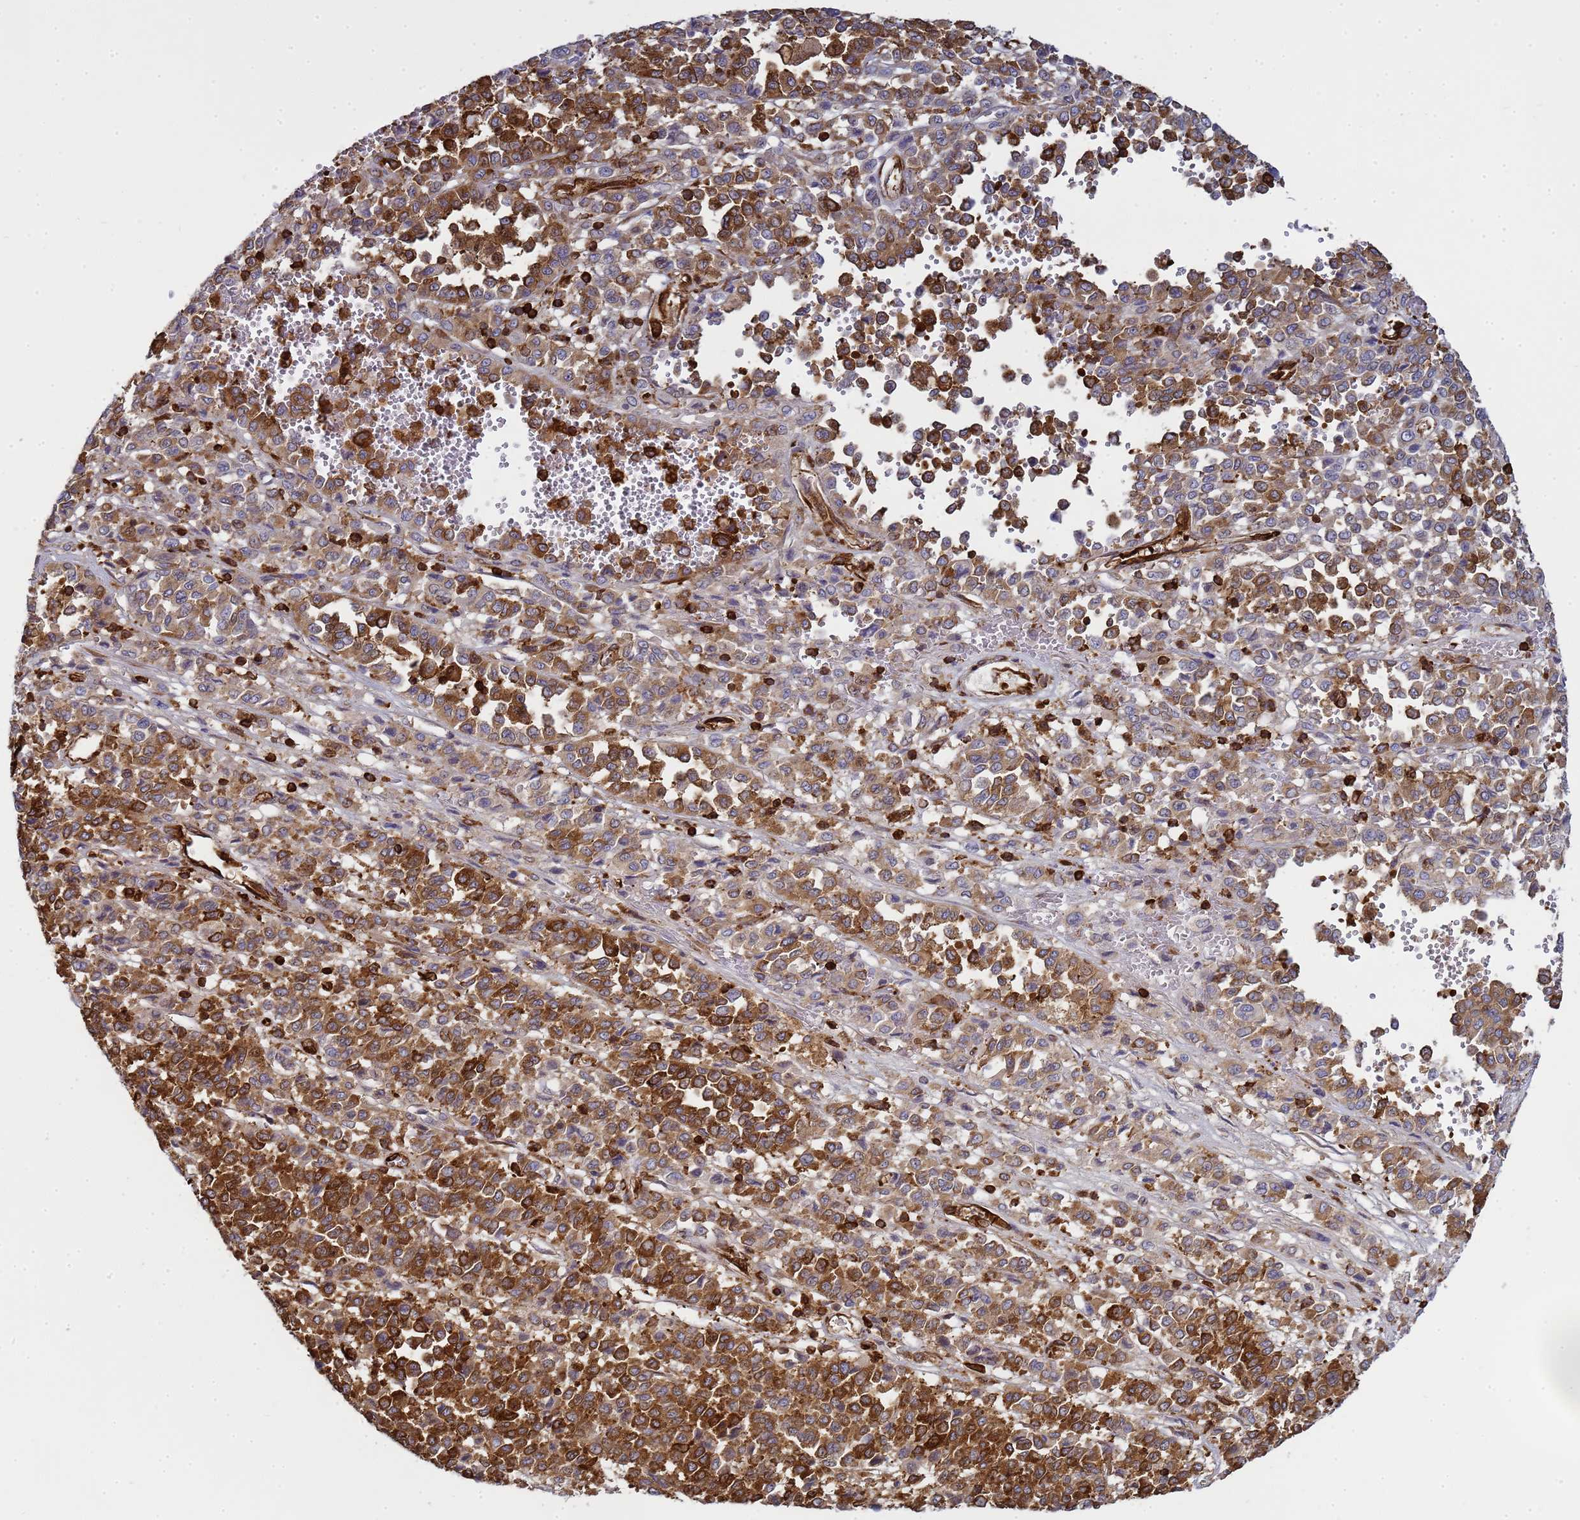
{"staining": {"intensity": "strong", "quantity": "25%-75%", "location": "cytoplasmic/membranous"}, "tissue": "melanoma", "cell_type": "Tumor cells", "image_type": "cancer", "snomed": [{"axis": "morphology", "description": "Malignant melanoma, Metastatic site"}, {"axis": "topography", "description": "Pancreas"}], "caption": "Strong cytoplasmic/membranous positivity for a protein is appreciated in about 25%-75% of tumor cells of malignant melanoma (metastatic site) using immunohistochemistry (IHC).", "gene": "ZBTB8OS", "patient": {"sex": "female", "age": 30}}